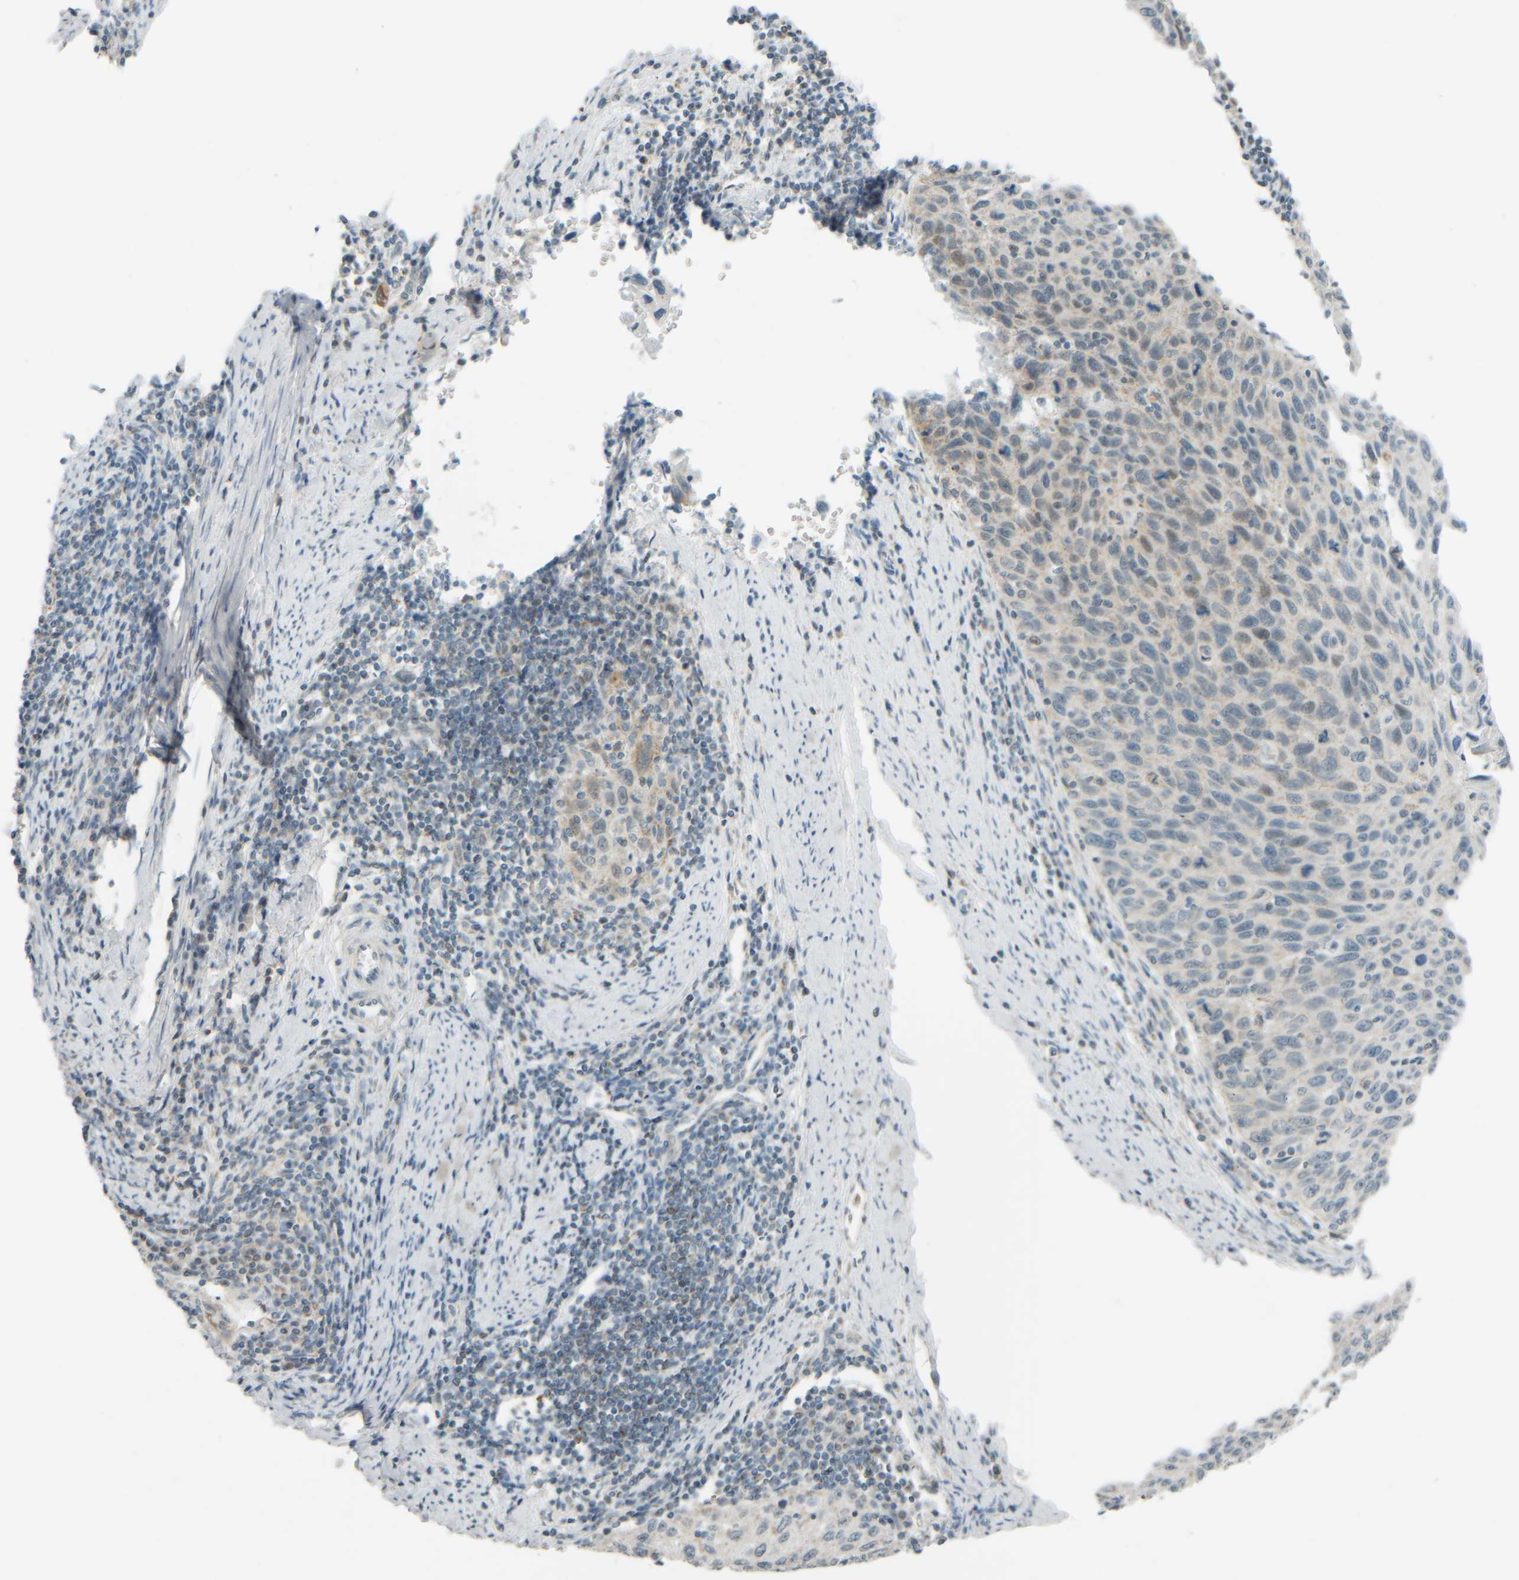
{"staining": {"intensity": "weak", "quantity": "<25%", "location": "cytoplasmic/membranous"}, "tissue": "cervical cancer", "cell_type": "Tumor cells", "image_type": "cancer", "snomed": [{"axis": "morphology", "description": "Squamous cell carcinoma, NOS"}, {"axis": "topography", "description": "Cervix"}], "caption": "Tumor cells are negative for protein expression in human cervical squamous cell carcinoma.", "gene": "PTGES3L-AARSD1", "patient": {"sex": "female", "age": 53}}